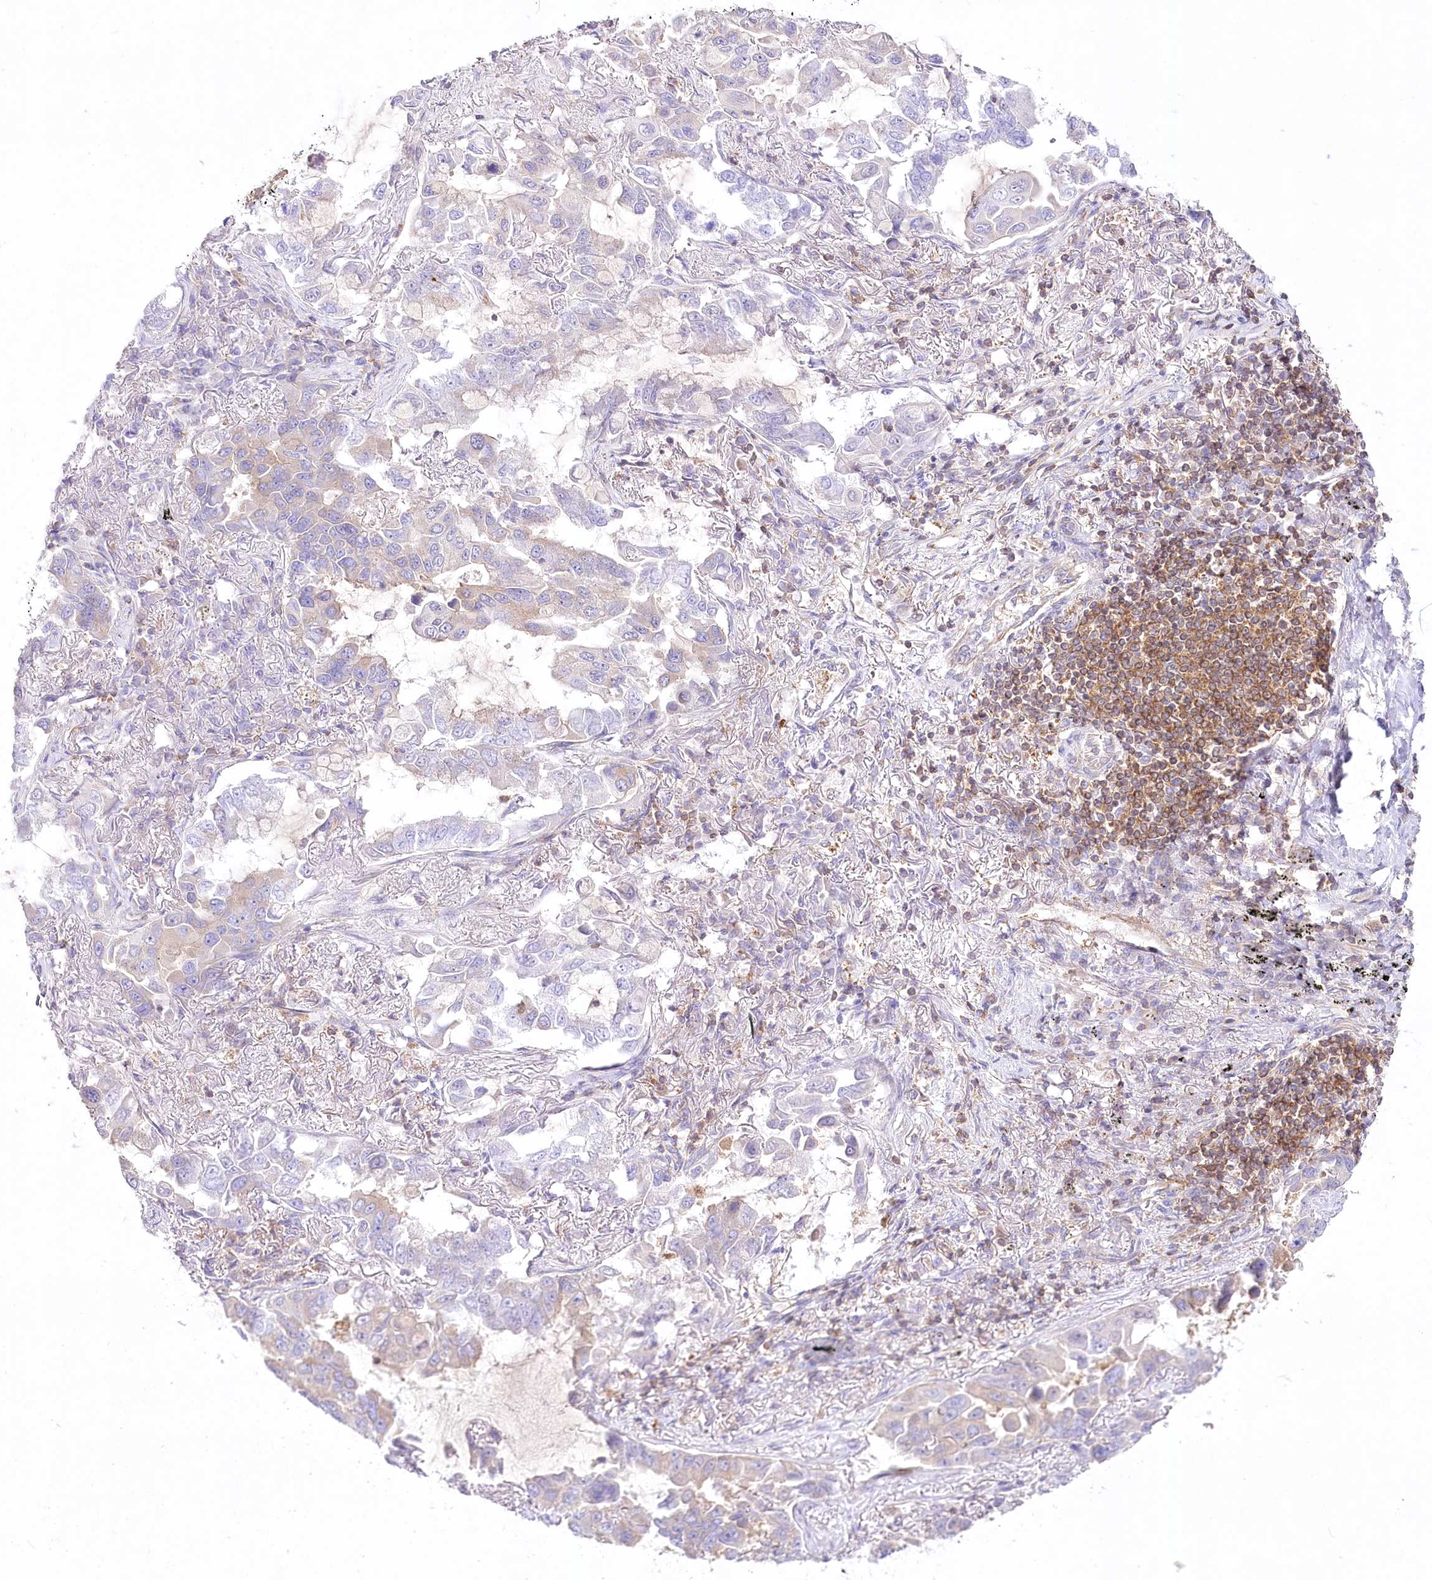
{"staining": {"intensity": "negative", "quantity": "none", "location": "none"}, "tissue": "lung cancer", "cell_type": "Tumor cells", "image_type": "cancer", "snomed": [{"axis": "morphology", "description": "Adenocarcinoma, NOS"}, {"axis": "topography", "description": "Lung"}], "caption": "A high-resolution photomicrograph shows immunohistochemistry staining of lung cancer (adenocarcinoma), which exhibits no significant staining in tumor cells.", "gene": "ABRAXAS2", "patient": {"sex": "male", "age": 64}}